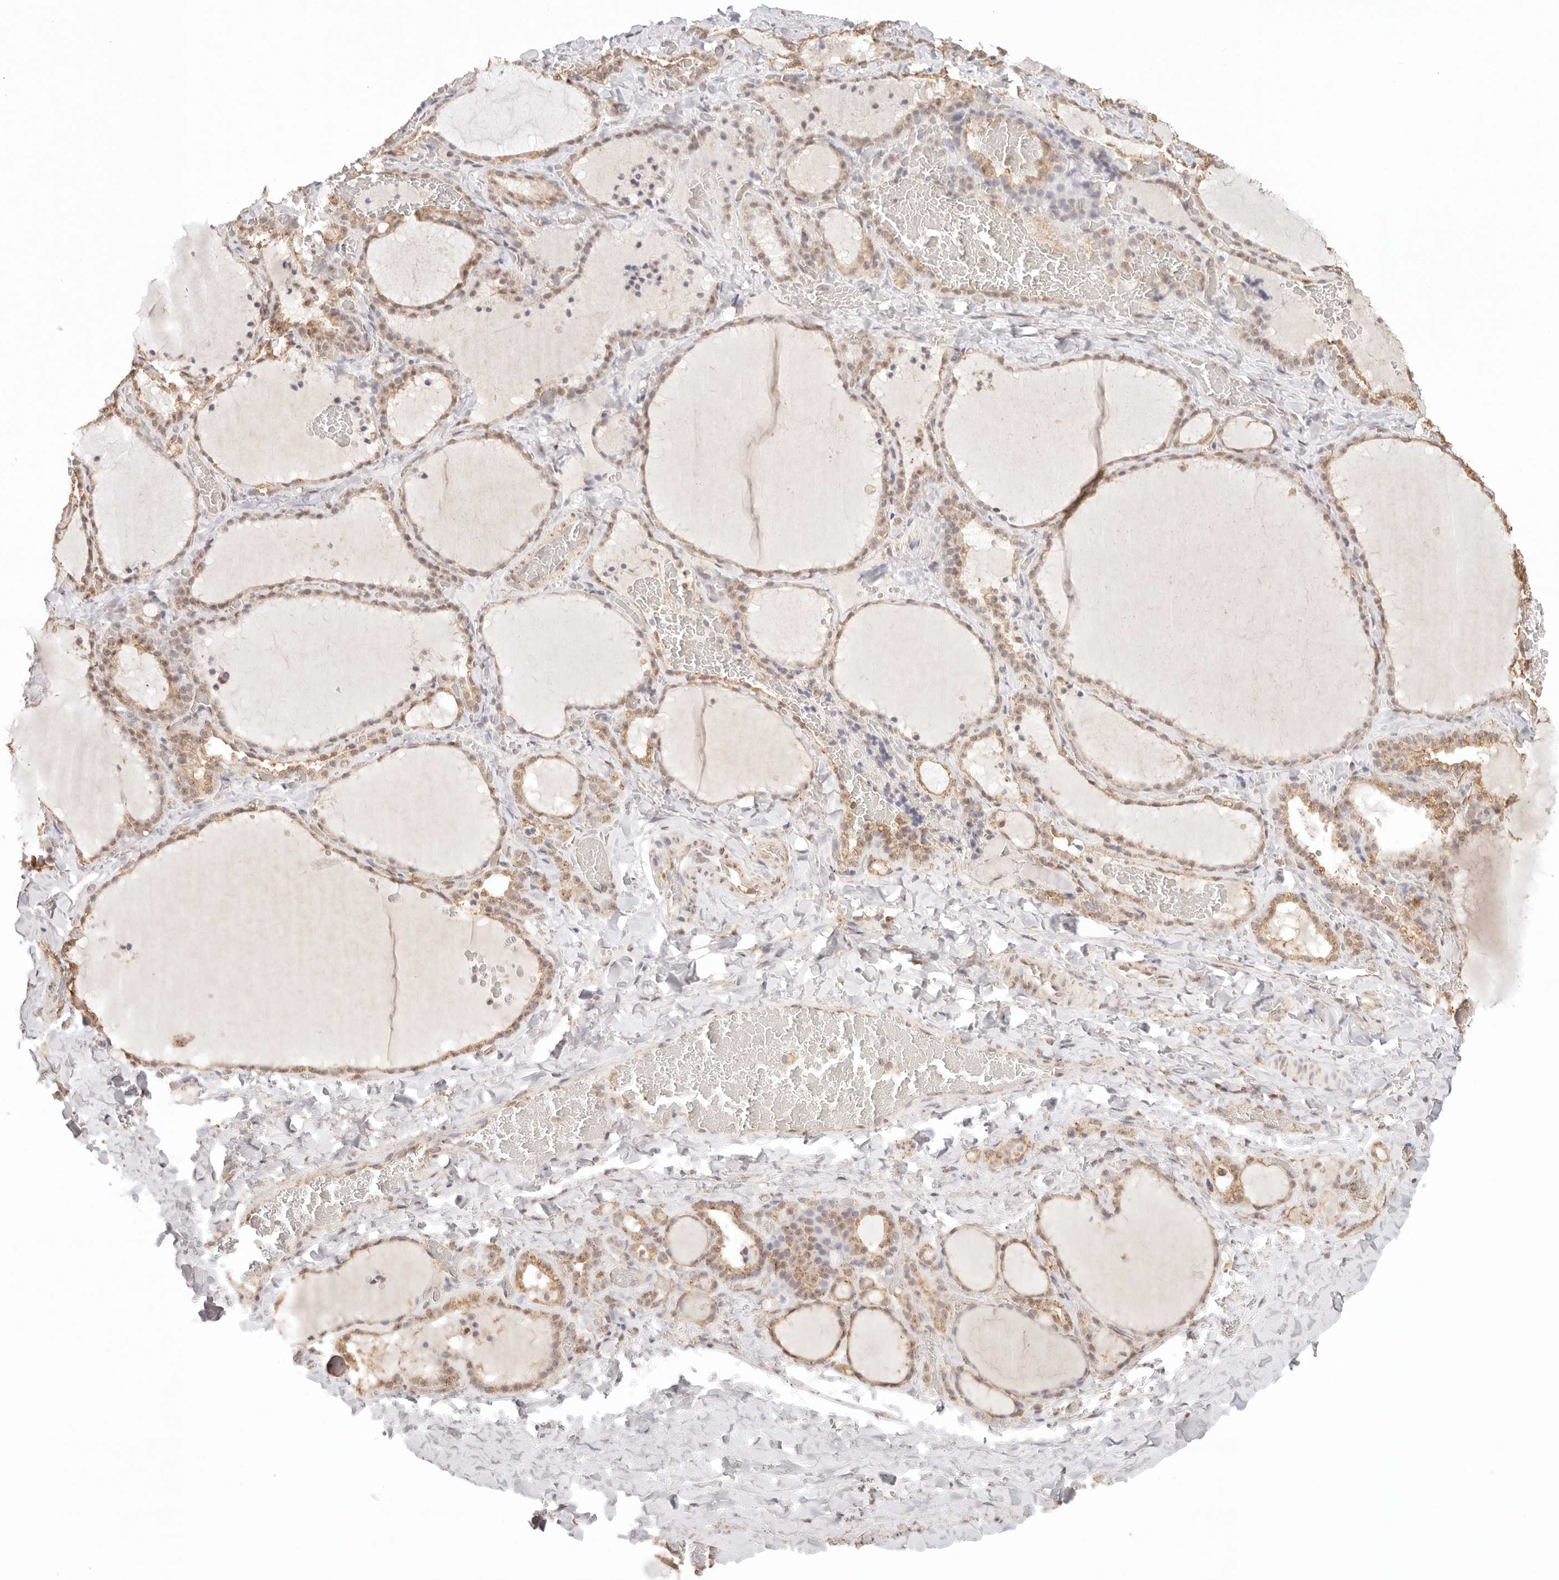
{"staining": {"intensity": "moderate", "quantity": ">75%", "location": "cytoplasmic/membranous,nuclear"}, "tissue": "thyroid gland", "cell_type": "Glandular cells", "image_type": "normal", "snomed": [{"axis": "morphology", "description": "Normal tissue, NOS"}, {"axis": "topography", "description": "Thyroid gland"}], "caption": "Protein expression analysis of benign thyroid gland exhibits moderate cytoplasmic/membranous,nuclear positivity in about >75% of glandular cells. (Brightfield microscopy of DAB IHC at high magnification).", "gene": "IL1R2", "patient": {"sex": "female", "age": 22}}